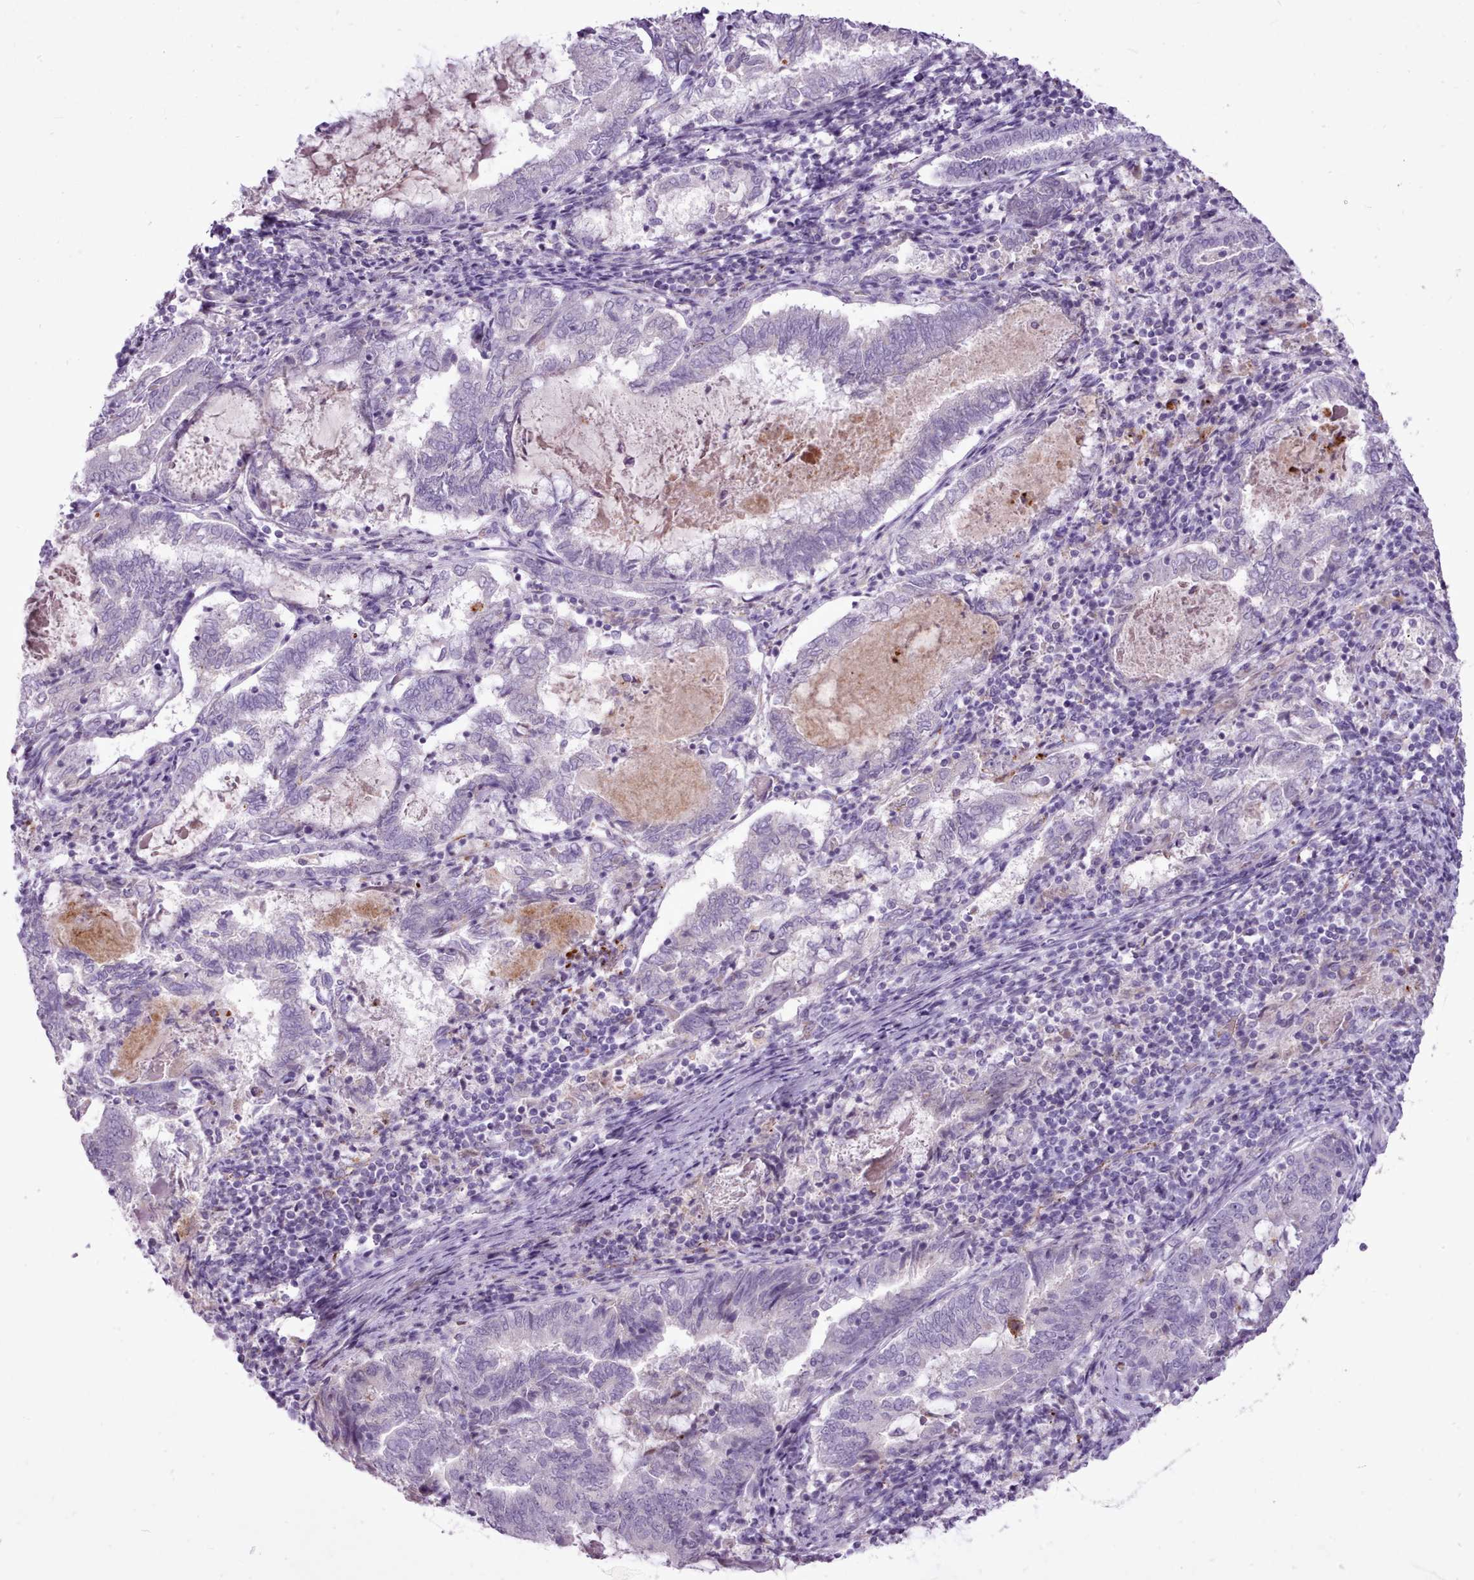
{"staining": {"intensity": "negative", "quantity": "none", "location": "none"}, "tissue": "endometrial cancer", "cell_type": "Tumor cells", "image_type": "cancer", "snomed": [{"axis": "morphology", "description": "Adenocarcinoma, NOS"}, {"axis": "topography", "description": "Endometrium"}], "caption": "An IHC image of endometrial cancer is shown. There is no staining in tumor cells of endometrial cancer.", "gene": "ATRAID", "patient": {"sex": "female", "age": 80}}